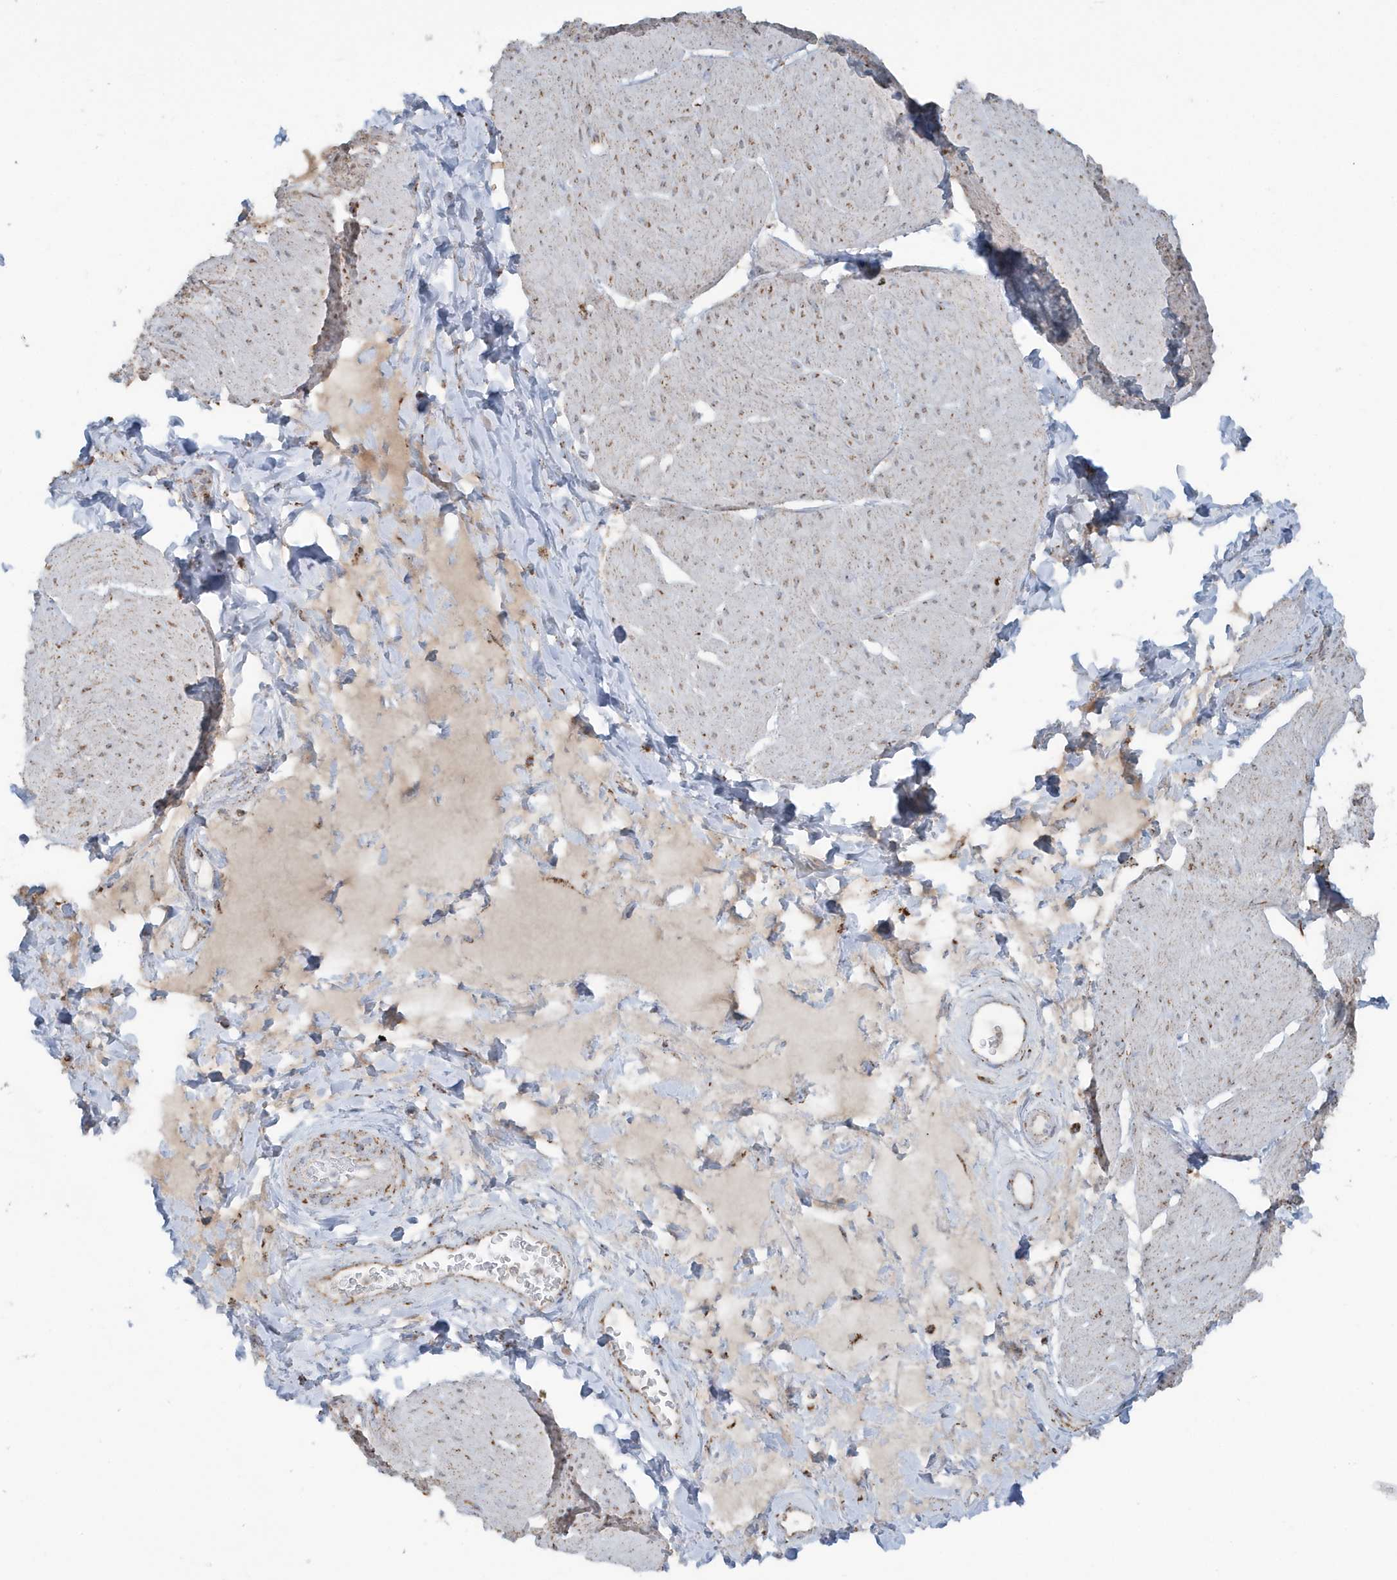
{"staining": {"intensity": "moderate", "quantity": "25%-75%", "location": "cytoplasmic/membranous"}, "tissue": "smooth muscle", "cell_type": "Smooth muscle cells", "image_type": "normal", "snomed": [{"axis": "morphology", "description": "Urothelial carcinoma, High grade"}, {"axis": "topography", "description": "Urinary bladder"}], "caption": "The micrograph shows immunohistochemical staining of normal smooth muscle. There is moderate cytoplasmic/membranous positivity is appreciated in about 25%-75% of smooth muscle cells.", "gene": "RAB11FIP3", "patient": {"sex": "male", "age": 46}}